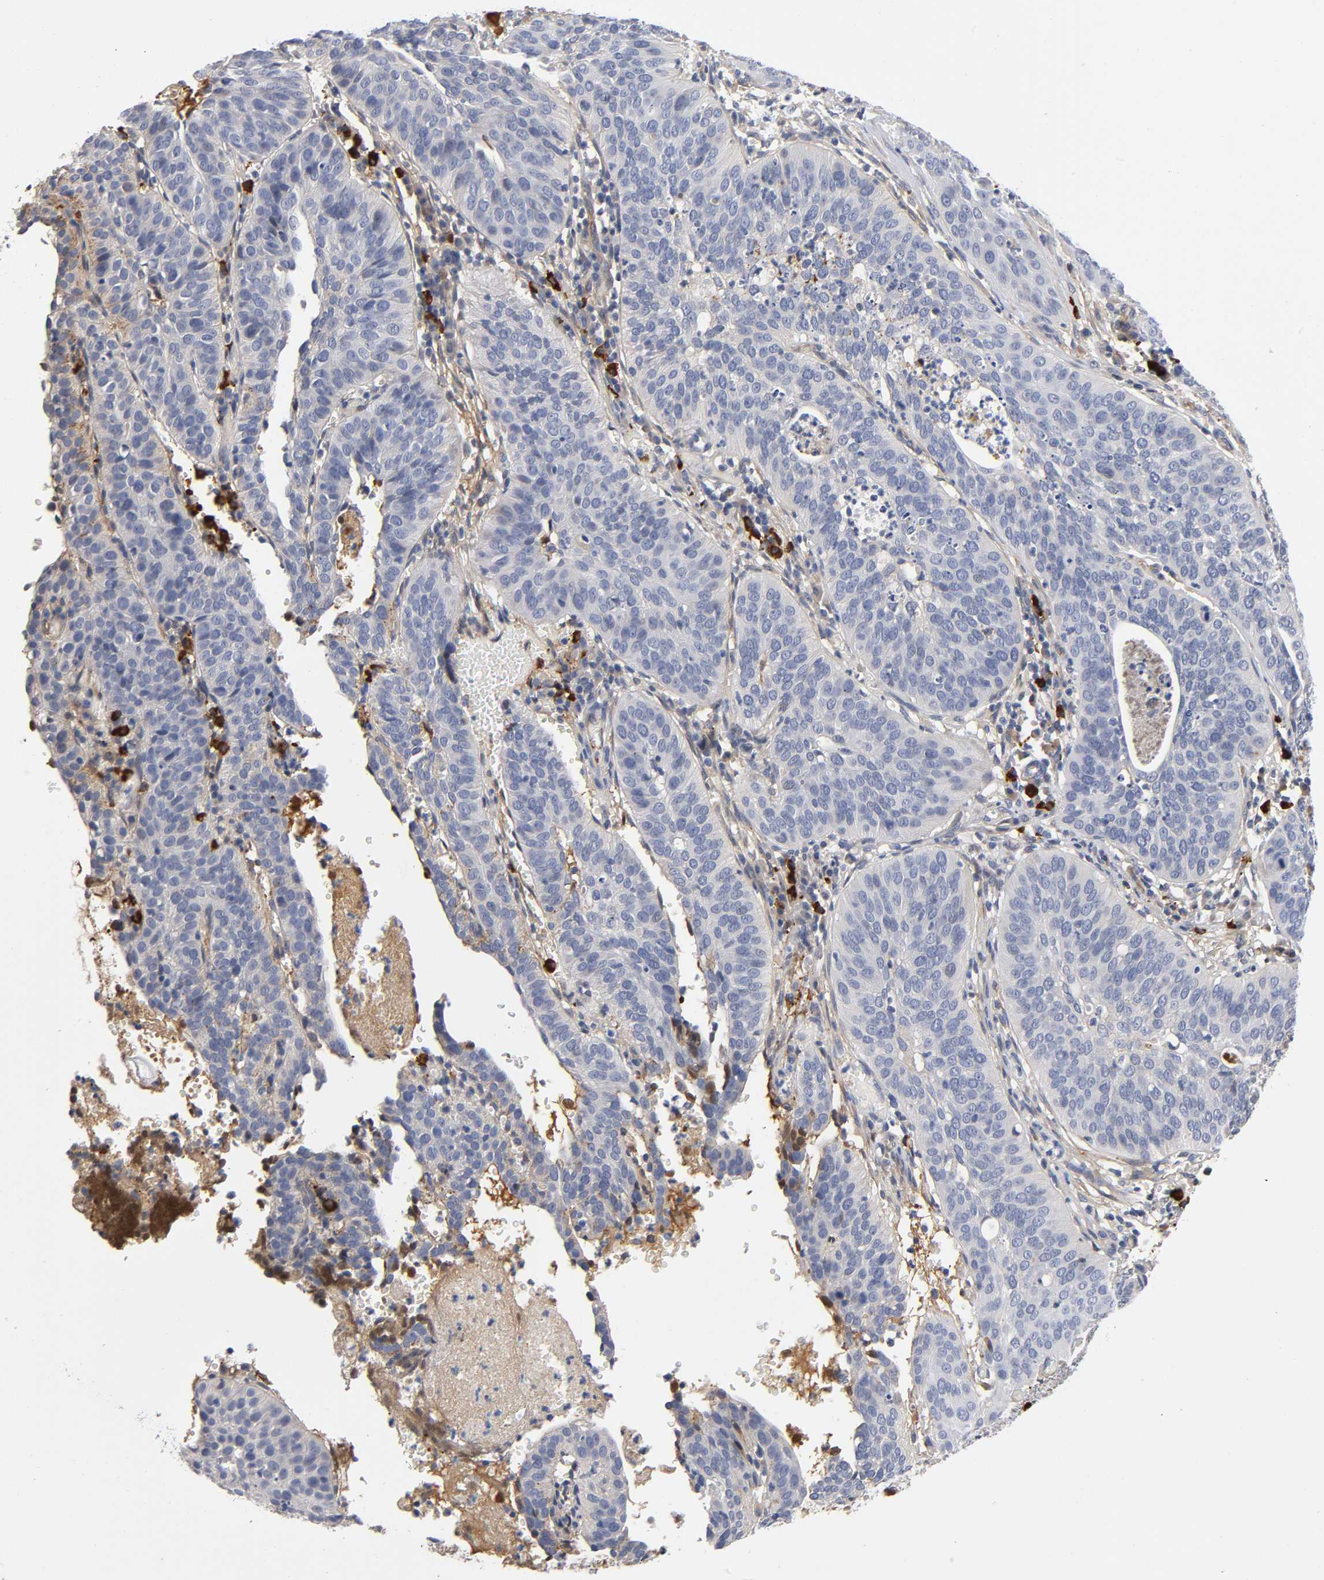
{"staining": {"intensity": "weak", "quantity": "<25%", "location": "cytoplasmic/membranous"}, "tissue": "cervical cancer", "cell_type": "Tumor cells", "image_type": "cancer", "snomed": [{"axis": "morphology", "description": "Squamous cell carcinoma, NOS"}, {"axis": "topography", "description": "Cervix"}], "caption": "This micrograph is of squamous cell carcinoma (cervical) stained with IHC to label a protein in brown with the nuclei are counter-stained blue. There is no expression in tumor cells.", "gene": "NOVA1", "patient": {"sex": "female", "age": 39}}